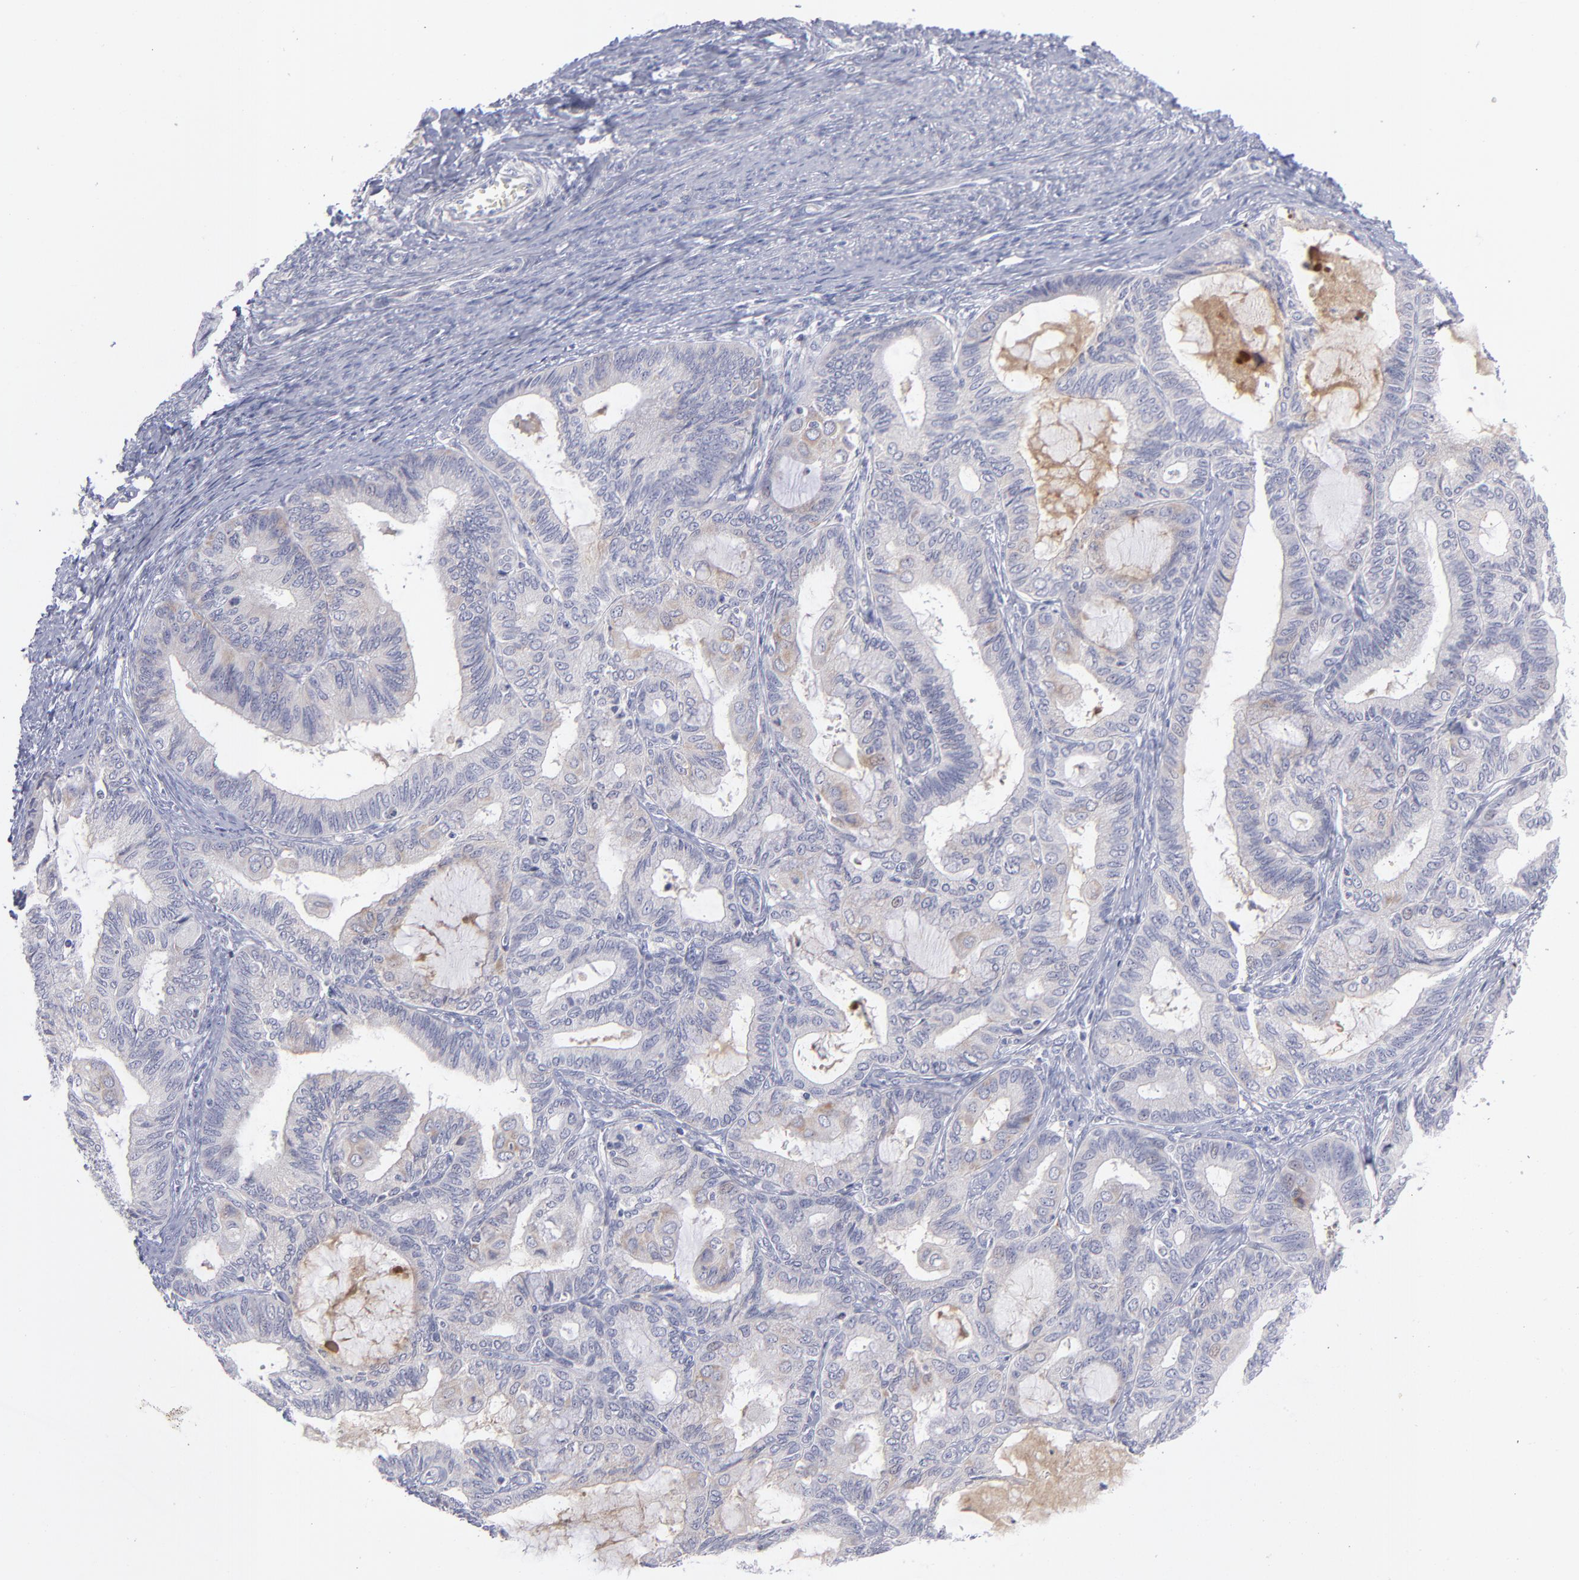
{"staining": {"intensity": "weak", "quantity": "<25%", "location": "cytoplasmic/membranous"}, "tissue": "endometrial cancer", "cell_type": "Tumor cells", "image_type": "cancer", "snomed": [{"axis": "morphology", "description": "Adenocarcinoma, NOS"}, {"axis": "topography", "description": "Endometrium"}], "caption": "There is no significant expression in tumor cells of adenocarcinoma (endometrial).", "gene": "MTHFD2", "patient": {"sex": "female", "age": 63}}